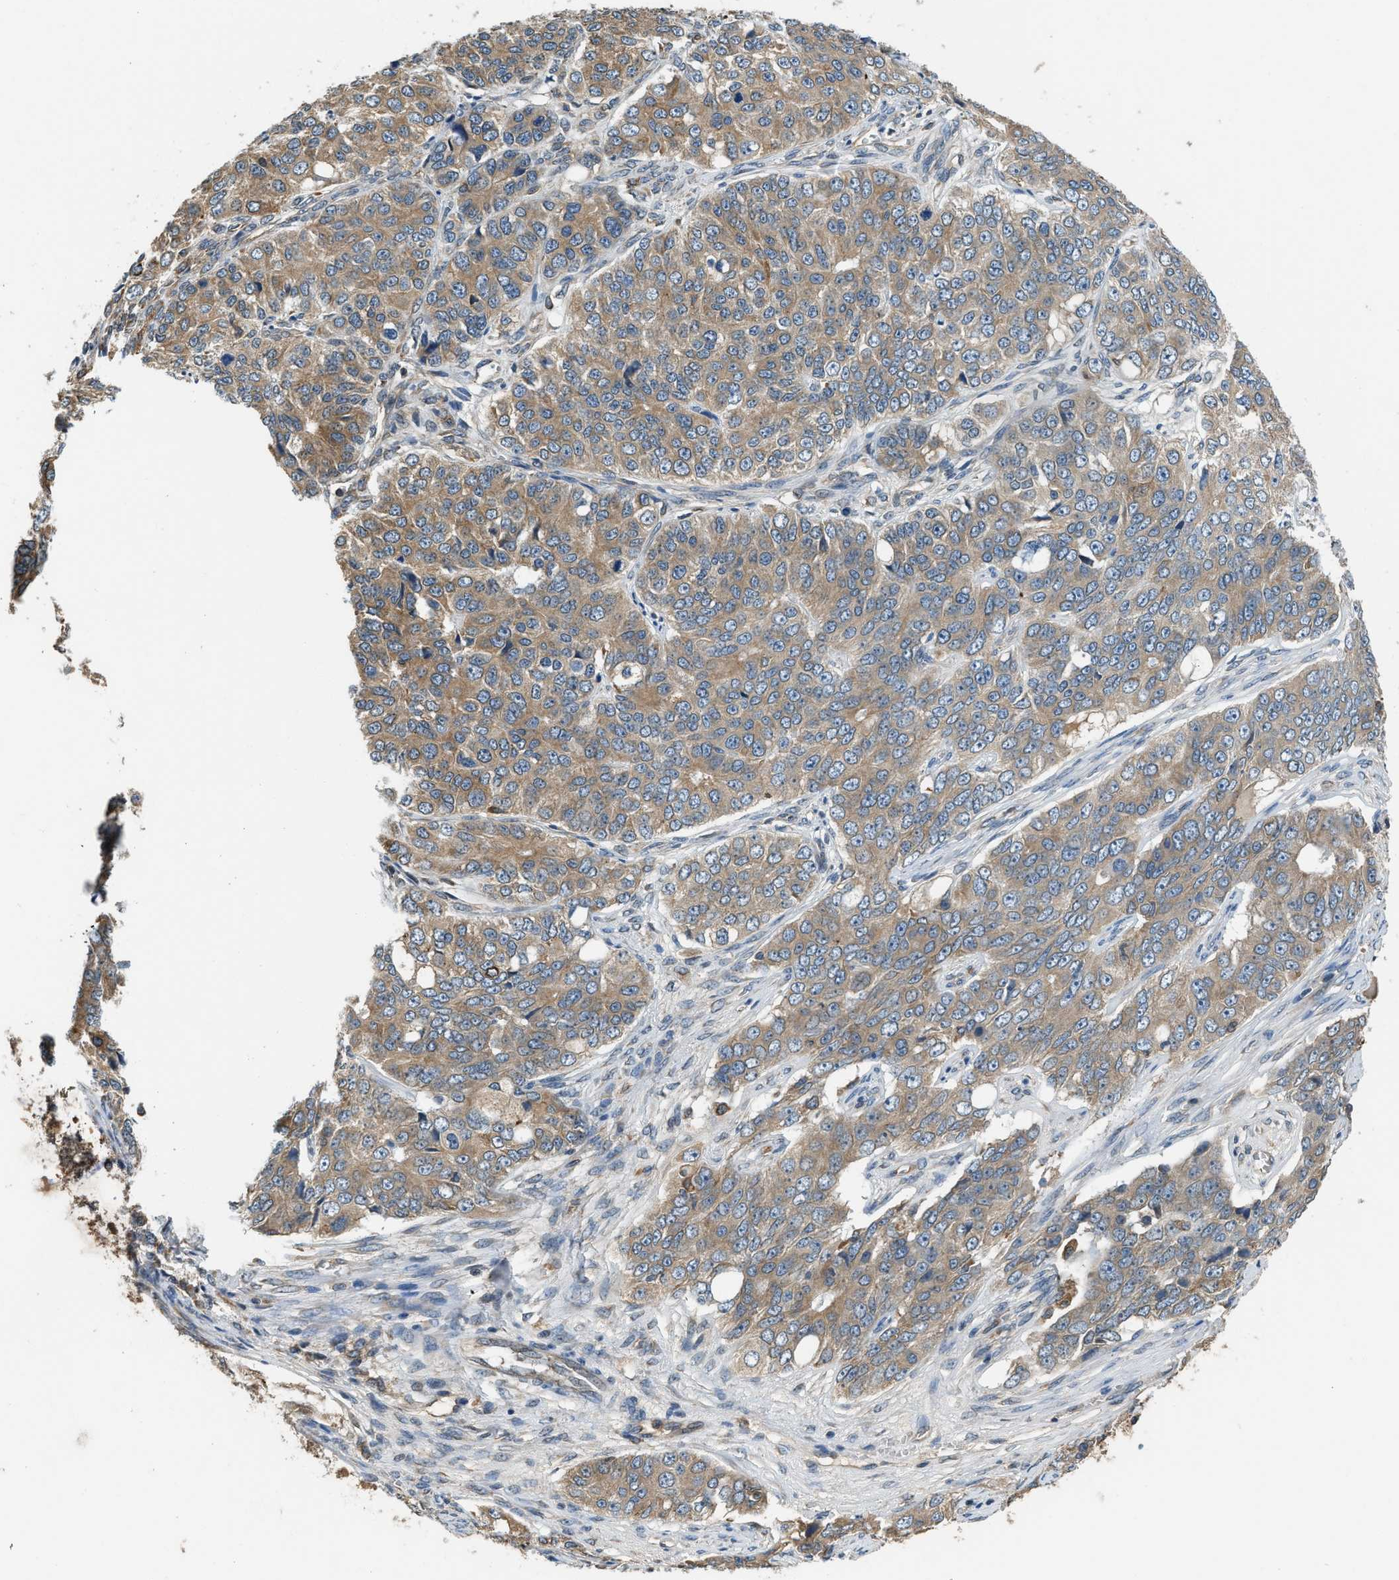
{"staining": {"intensity": "moderate", "quantity": ">75%", "location": "cytoplasmic/membranous"}, "tissue": "ovarian cancer", "cell_type": "Tumor cells", "image_type": "cancer", "snomed": [{"axis": "morphology", "description": "Carcinoma, endometroid"}, {"axis": "topography", "description": "Ovary"}], "caption": "Human ovarian cancer stained with a protein marker demonstrates moderate staining in tumor cells.", "gene": "BCAP31", "patient": {"sex": "female", "age": 51}}